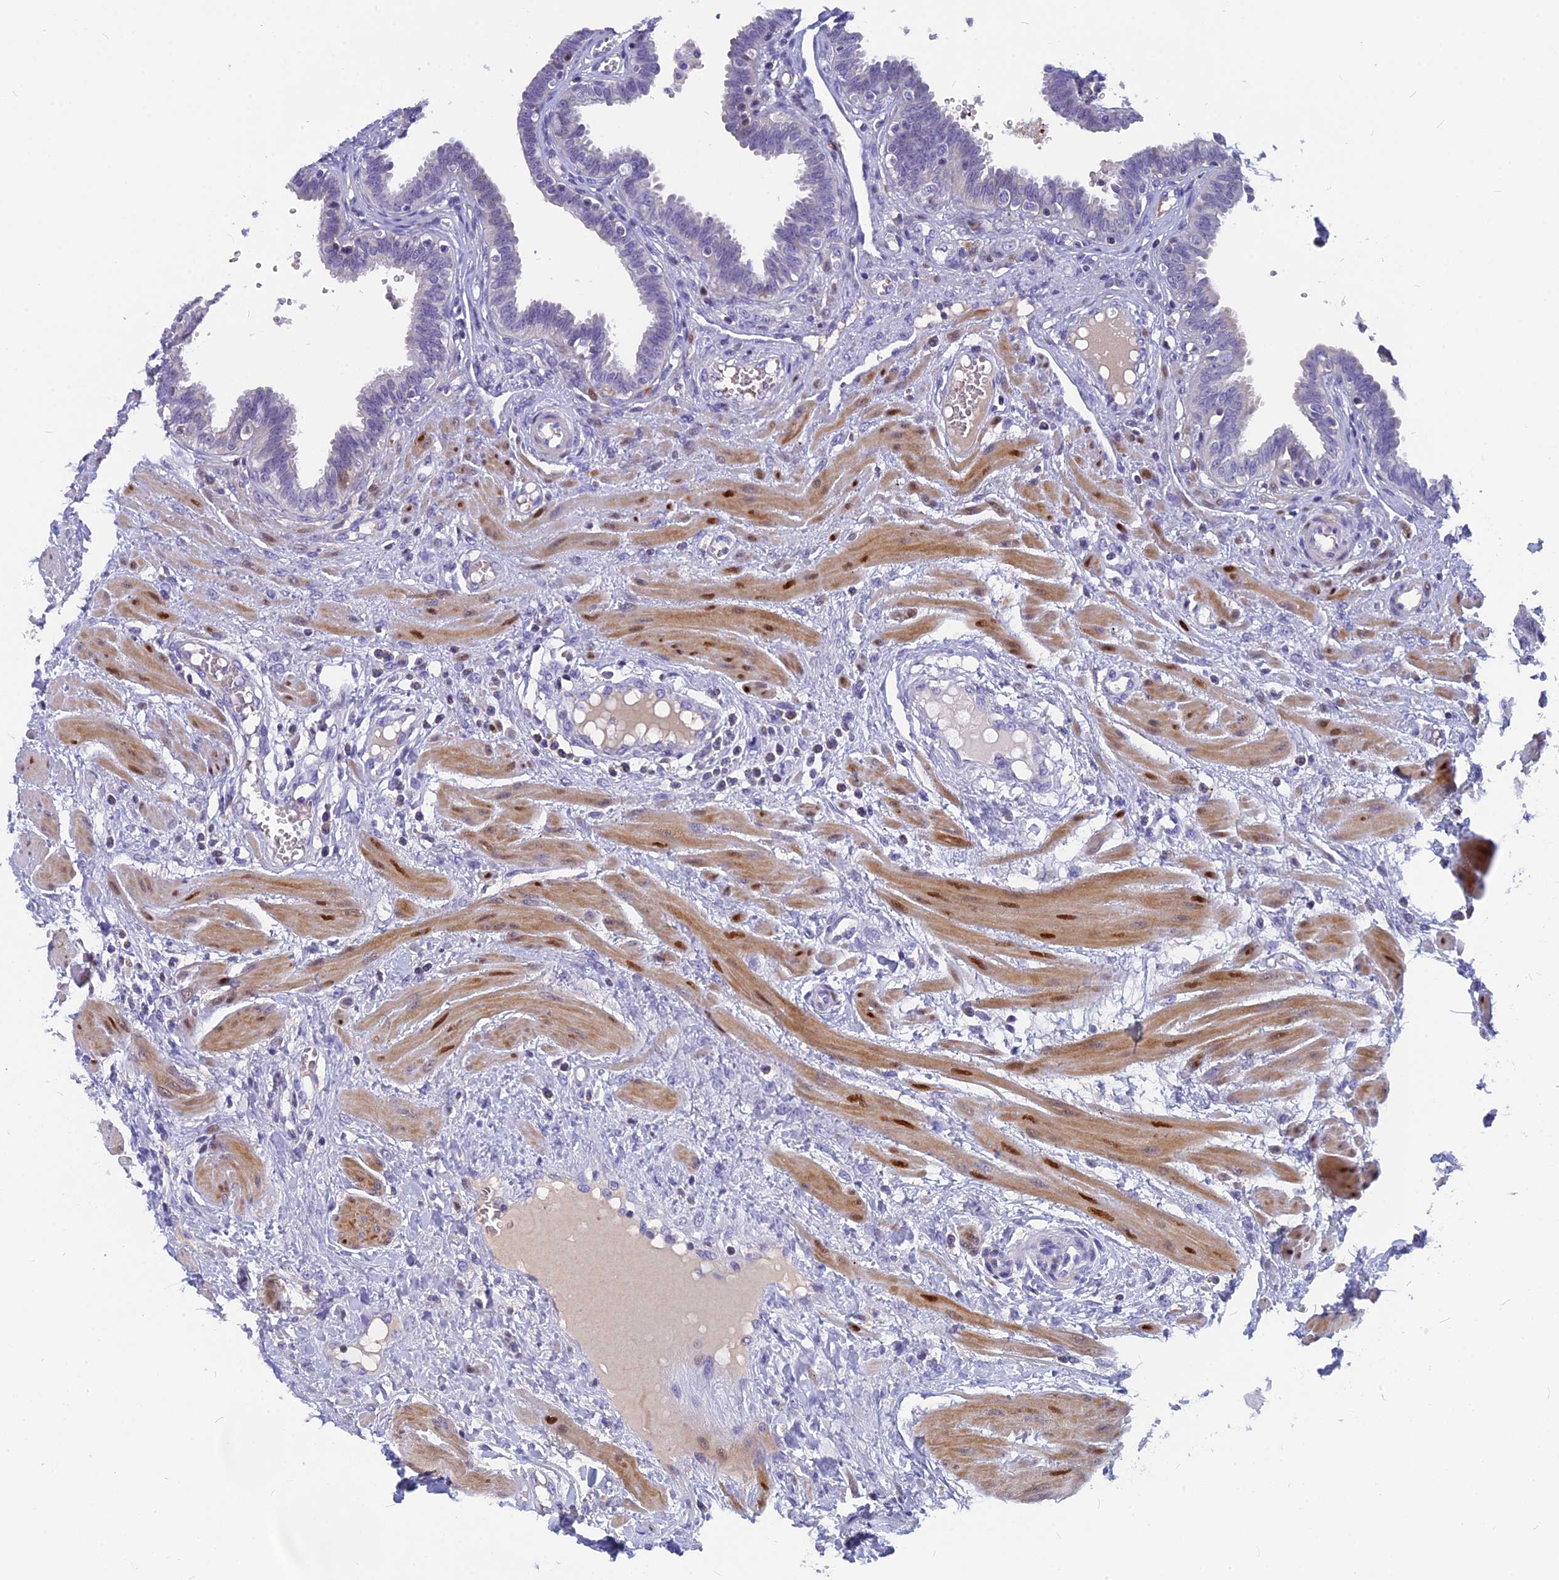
{"staining": {"intensity": "moderate", "quantity": "<25%", "location": "cytoplasmic/membranous,nuclear"}, "tissue": "fallopian tube", "cell_type": "Glandular cells", "image_type": "normal", "snomed": [{"axis": "morphology", "description": "Normal tissue, NOS"}, {"axis": "topography", "description": "Fallopian tube"}], "caption": "Immunohistochemistry (IHC) (DAB (3,3'-diaminobenzidine)) staining of normal human fallopian tube shows moderate cytoplasmic/membranous,nuclear protein staining in approximately <25% of glandular cells.", "gene": "NKPD1", "patient": {"sex": "female", "age": 32}}